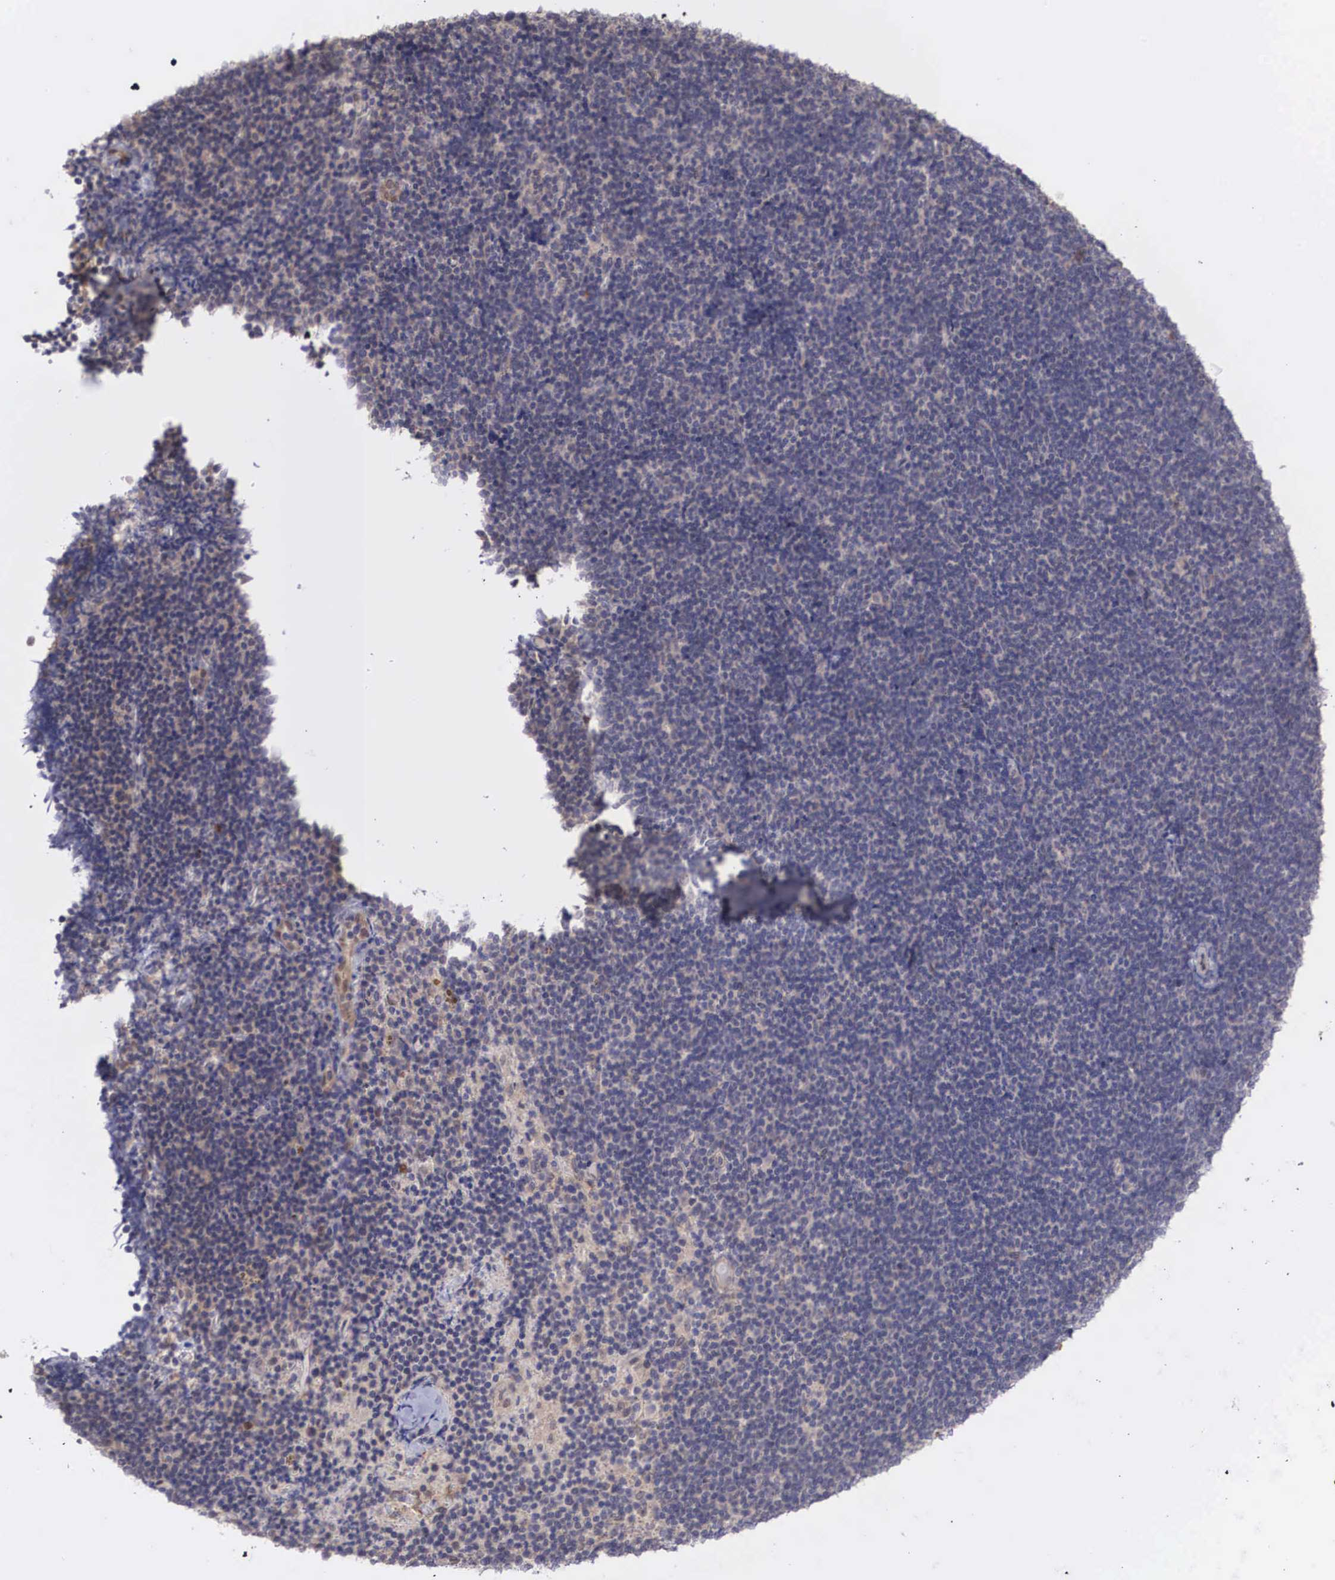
{"staining": {"intensity": "negative", "quantity": "none", "location": "none"}, "tissue": "lymphoma", "cell_type": "Tumor cells", "image_type": "cancer", "snomed": [{"axis": "morphology", "description": "Malignant lymphoma, non-Hodgkin's type, Low grade"}, {"axis": "topography", "description": "Lymph node"}], "caption": "Tumor cells show no significant expression in low-grade malignant lymphoma, non-Hodgkin's type. Nuclei are stained in blue.", "gene": "DNAJB7", "patient": {"sex": "female", "age": 51}}